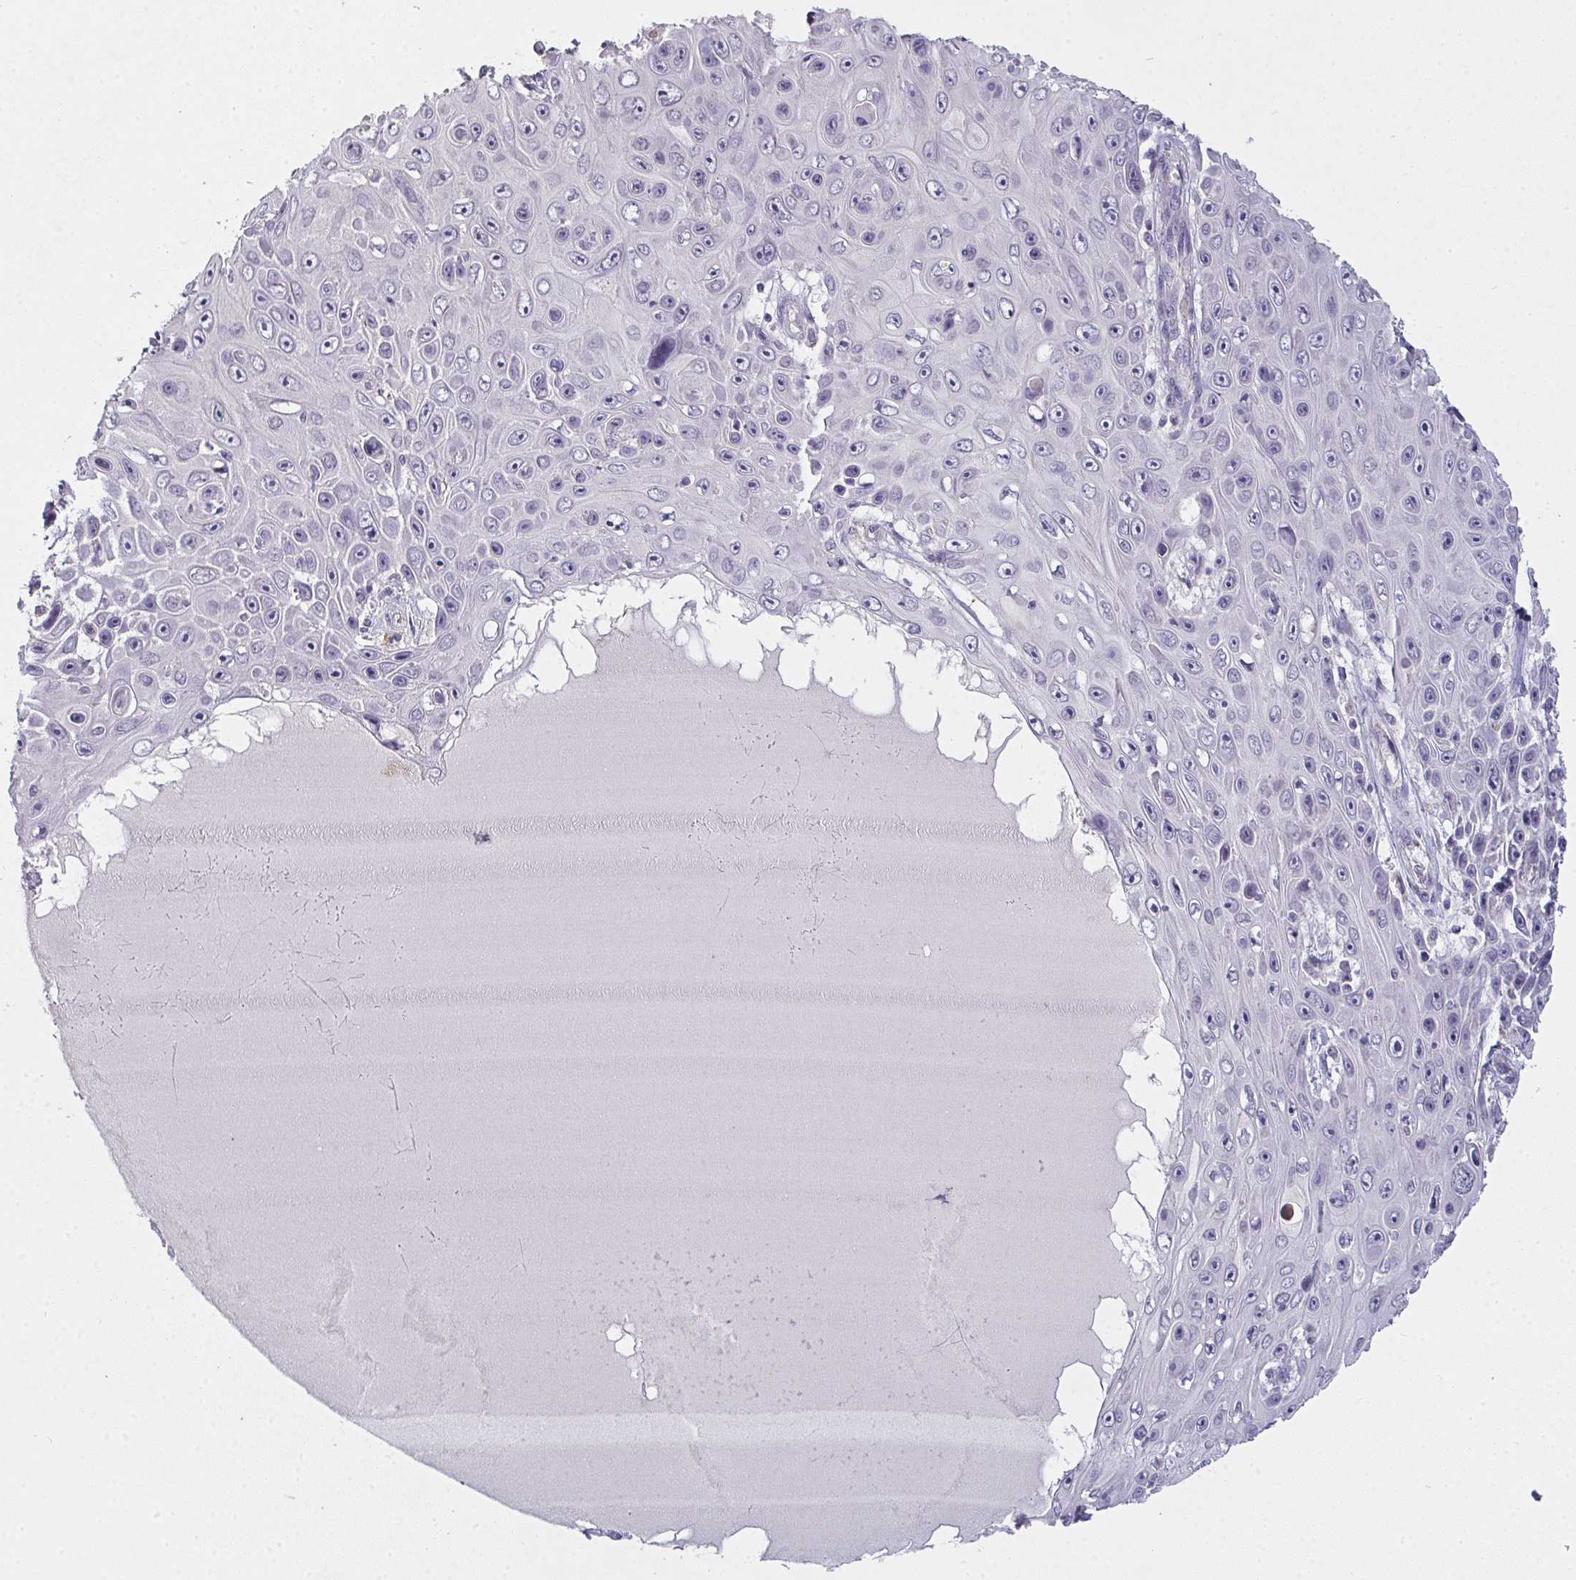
{"staining": {"intensity": "negative", "quantity": "none", "location": "none"}, "tissue": "skin cancer", "cell_type": "Tumor cells", "image_type": "cancer", "snomed": [{"axis": "morphology", "description": "Squamous cell carcinoma, NOS"}, {"axis": "topography", "description": "Skin"}], "caption": "Tumor cells are negative for protein expression in human squamous cell carcinoma (skin). The staining is performed using DAB (3,3'-diaminobenzidine) brown chromogen with nuclei counter-stained in using hematoxylin.", "gene": "TMEM219", "patient": {"sex": "male", "age": 82}}